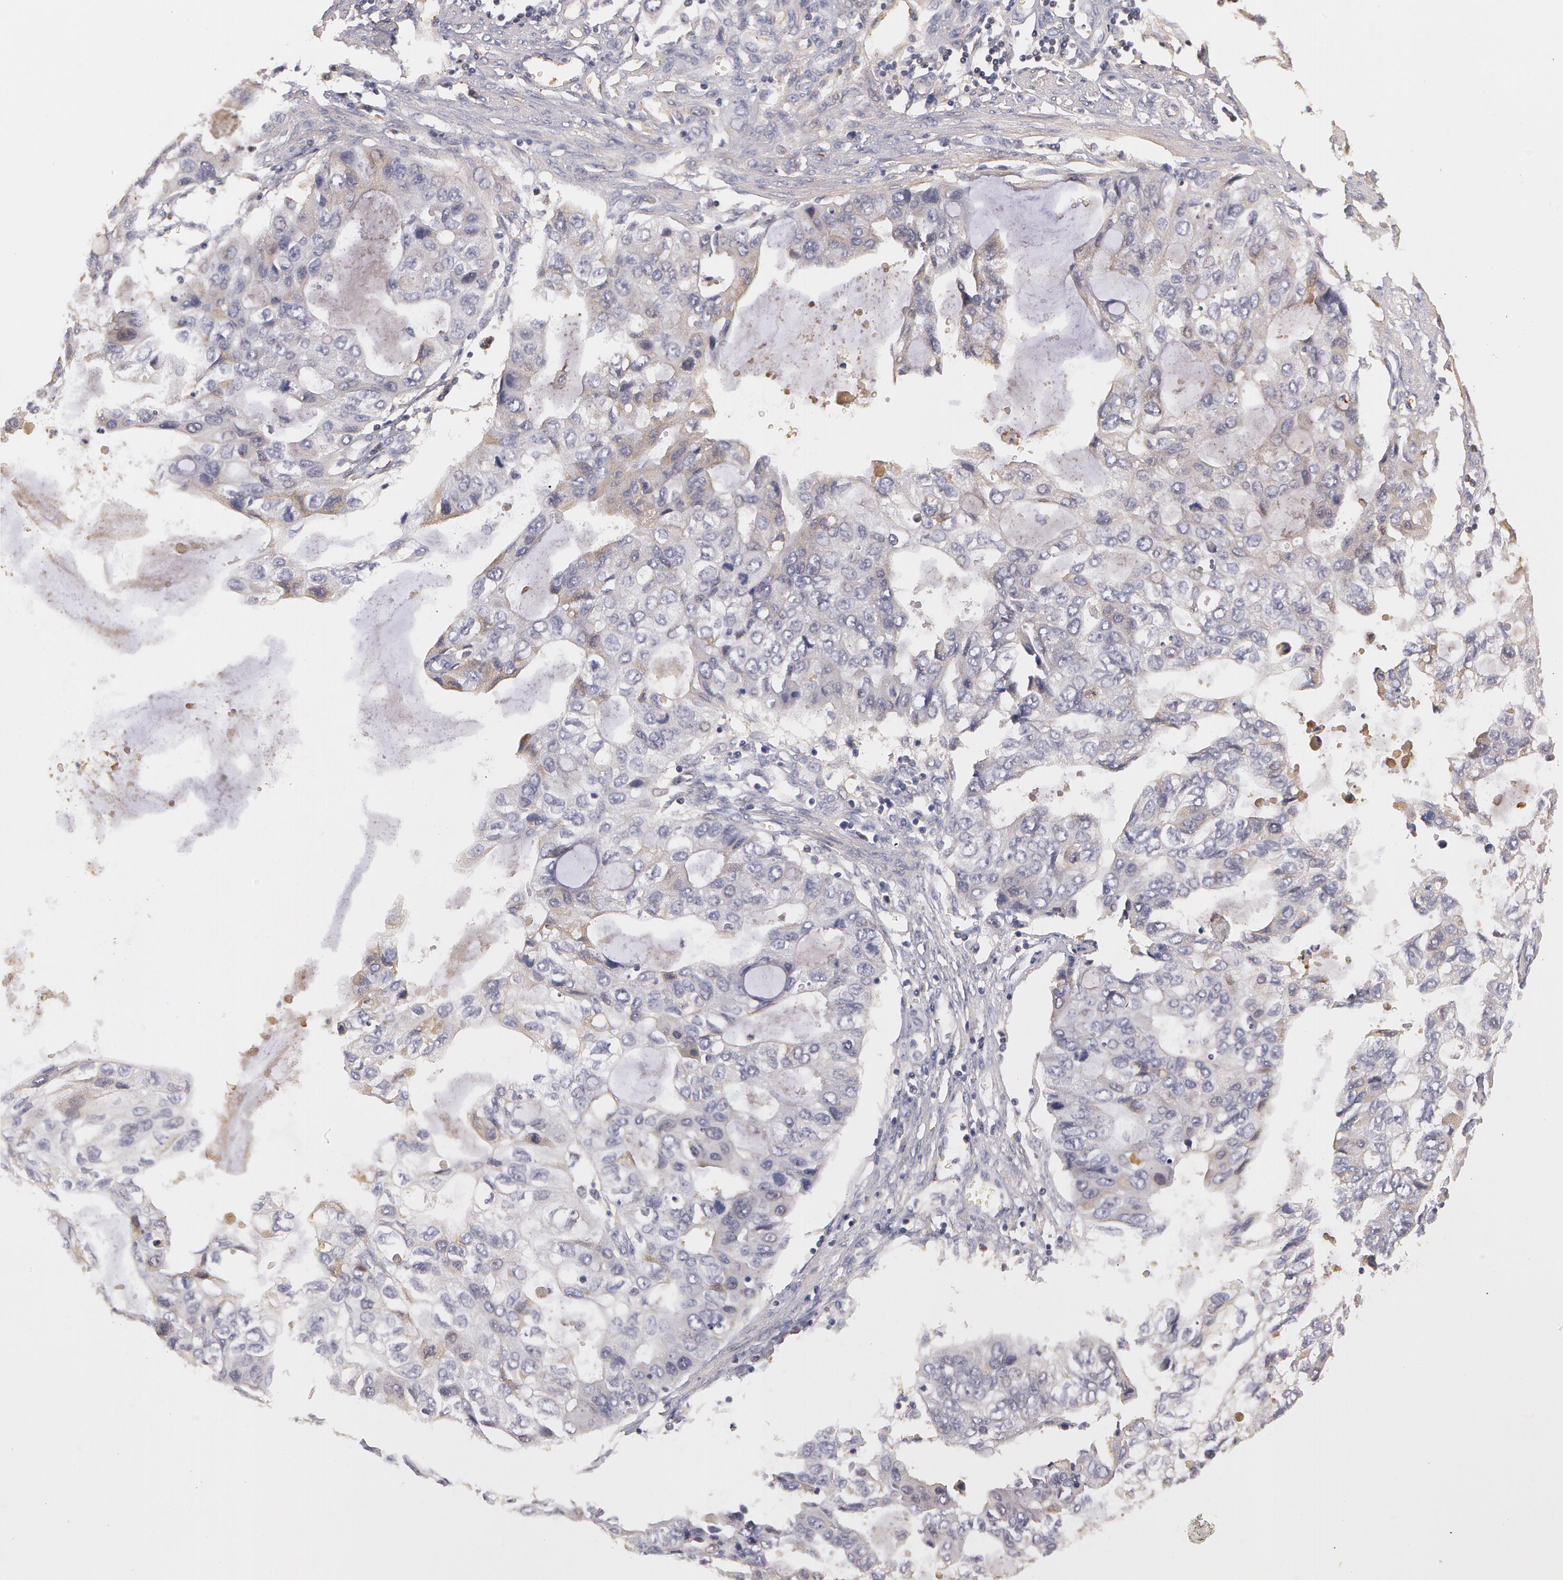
{"staining": {"intensity": "negative", "quantity": "none", "location": "none"}, "tissue": "stomach cancer", "cell_type": "Tumor cells", "image_type": "cancer", "snomed": [{"axis": "morphology", "description": "Adenocarcinoma, NOS"}, {"axis": "topography", "description": "Stomach, upper"}], "caption": "Micrograph shows no protein expression in tumor cells of stomach cancer tissue.", "gene": "C1R", "patient": {"sex": "female", "age": 52}}